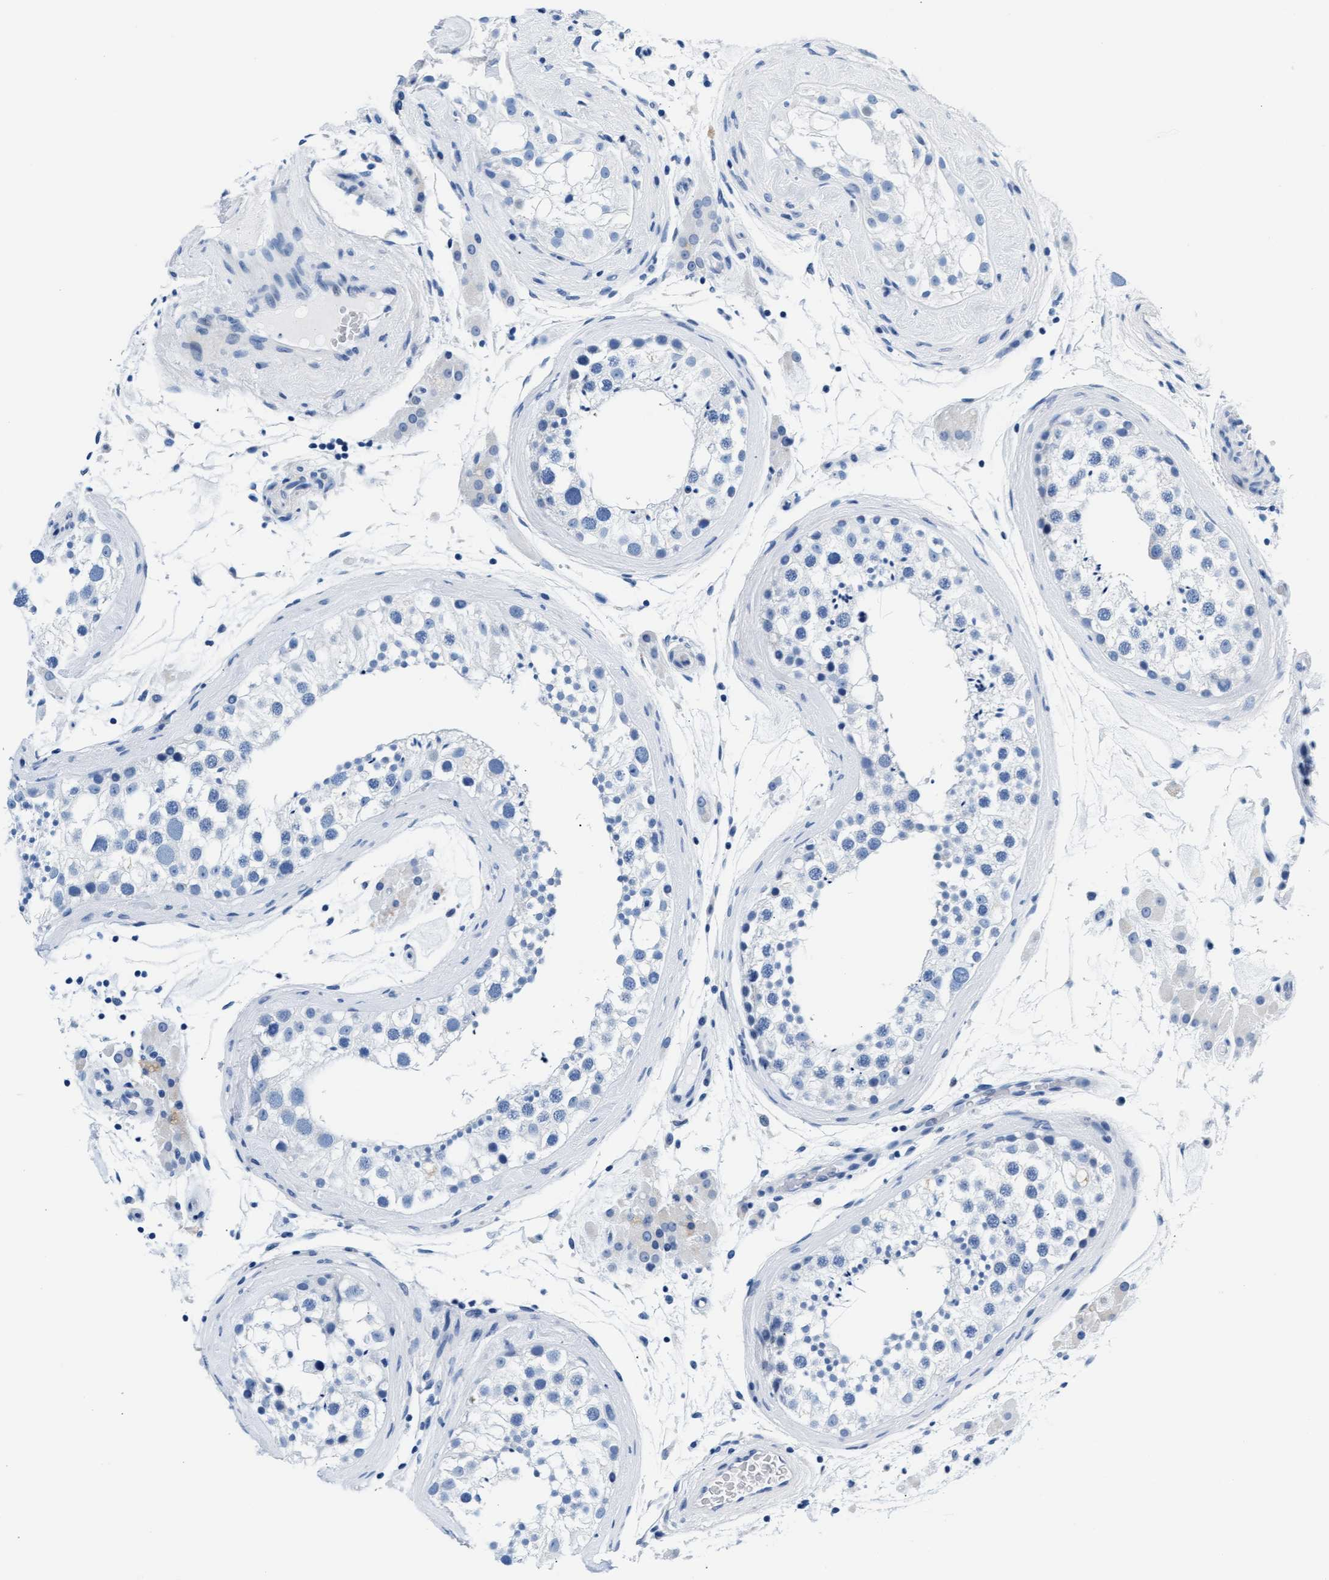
{"staining": {"intensity": "negative", "quantity": "none", "location": "none"}, "tissue": "testis", "cell_type": "Cells in seminiferous ducts", "image_type": "normal", "snomed": [{"axis": "morphology", "description": "Normal tissue, NOS"}, {"axis": "topography", "description": "Testis"}], "caption": "IHC micrograph of benign testis stained for a protein (brown), which shows no expression in cells in seminiferous ducts. (Stains: DAB (3,3'-diaminobenzidine) immunohistochemistry (IHC) with hematoxylin counter stain, Microscopy: brightfield microscopy at high magnification).", "gene": "MMP8", "patient": {"sex": "male", "age": 46}}